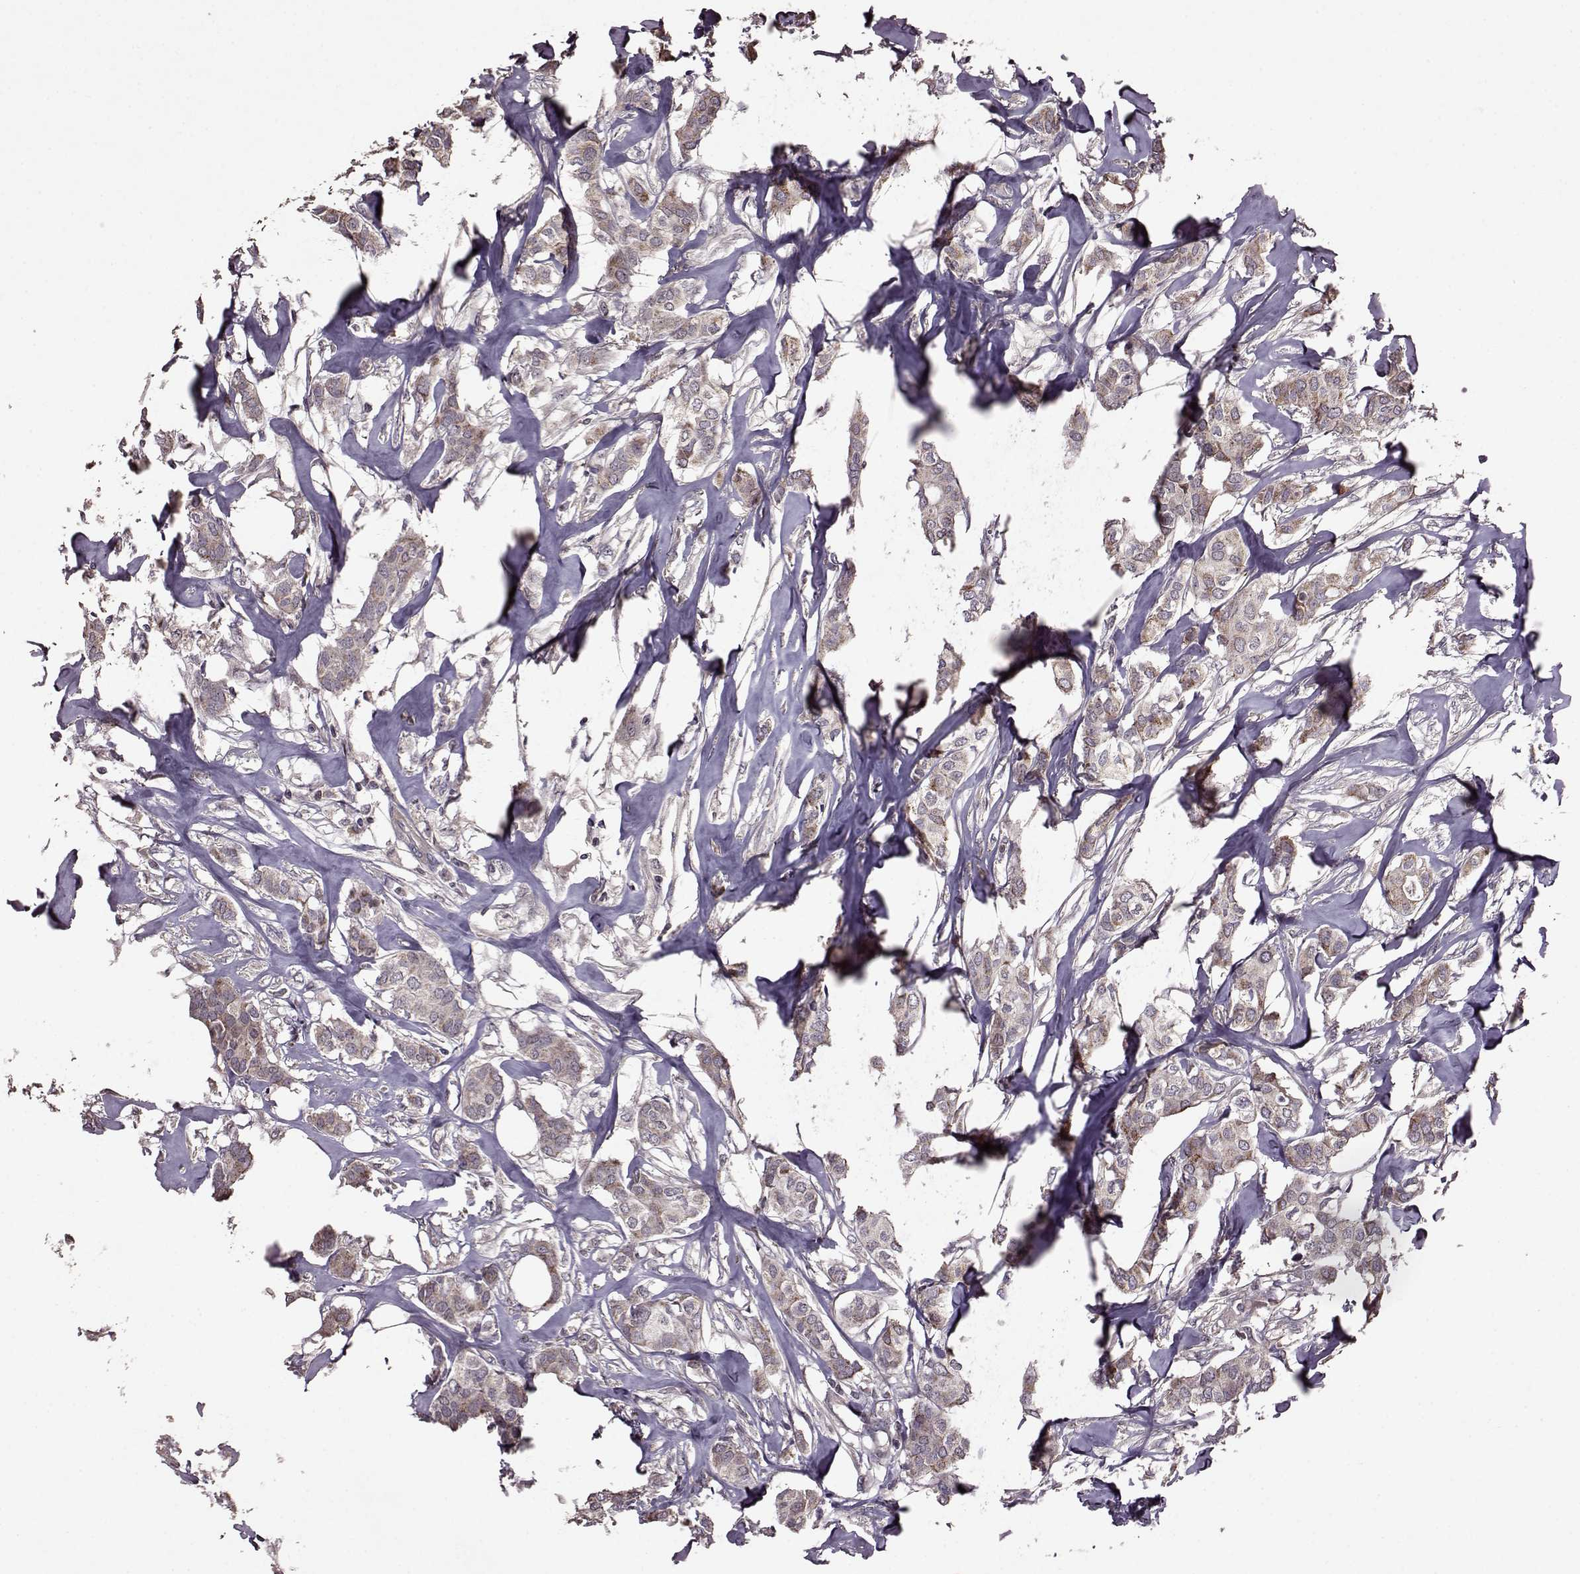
{"staining": {"intensity": "moderate", "quantity": "<25%", "location": "cytoplasmic/membranous"}, "tissue": "breast cancer", "cell_type": "Tumor cells", "image_type": "cancer", "snomed": [{"axis": "morphology", "description": "Duct carcinoma"}, {"axis": "topography", "description": "Breast"}], "caption": "Immunohistochemistry histopathology image of neoplastic tissue: human infiltrating ductal carcinoma (breast) stained using immunohistochemistry (IHC) displays low levels of moderate protein expression localized specifically in the cytoplasmic/membranous of tumor cells, appearing as a cytoplasmic/membranous brown color.", "gene": "TRMU", "patient": {"sex": "female", "age": 62}}